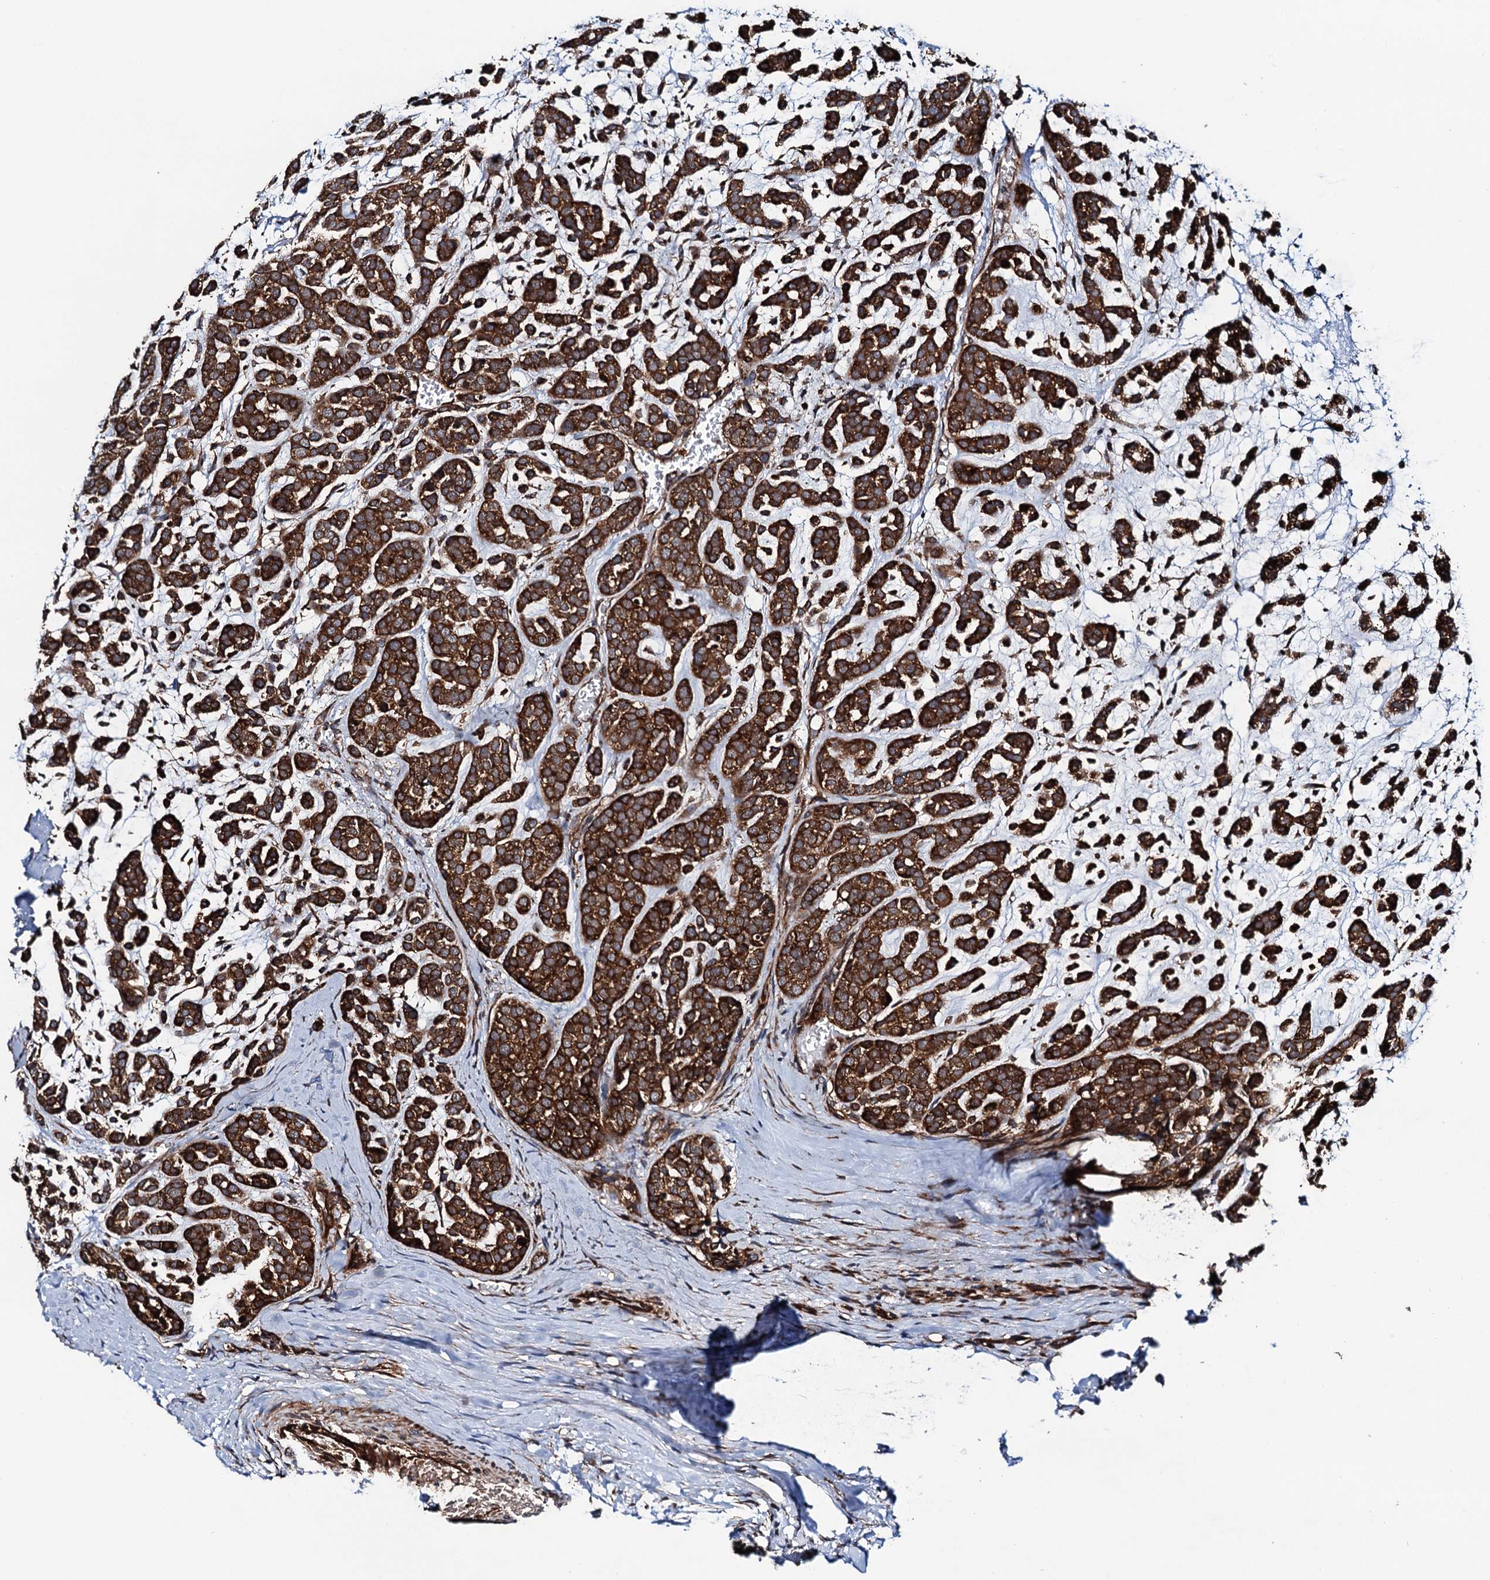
{"staining": {"intensity": "strong", "quantity": ">75%", "location": "cytoplasmic/membranous"}, "tissue": "head and neck cancer", "cell_type": "Tumor cells", "image_type": "cancer", "snomed": [{"axis": "morphology", "description": "Adenocarcinoma, NOS"}, {"axis": "morphology", "description": "Adenoma, NOS"}, {"axis": "topography", "description": "Head-Neck"}], "caption": "Immunohistochemical staining of adenocarcinoma (head and neck) shows high levels of strong cytoplasmic/membranous protein expression in about >75% of tumor cells.", "gene": "NEK1", "patient": {"sex": "female", "age": 55}}